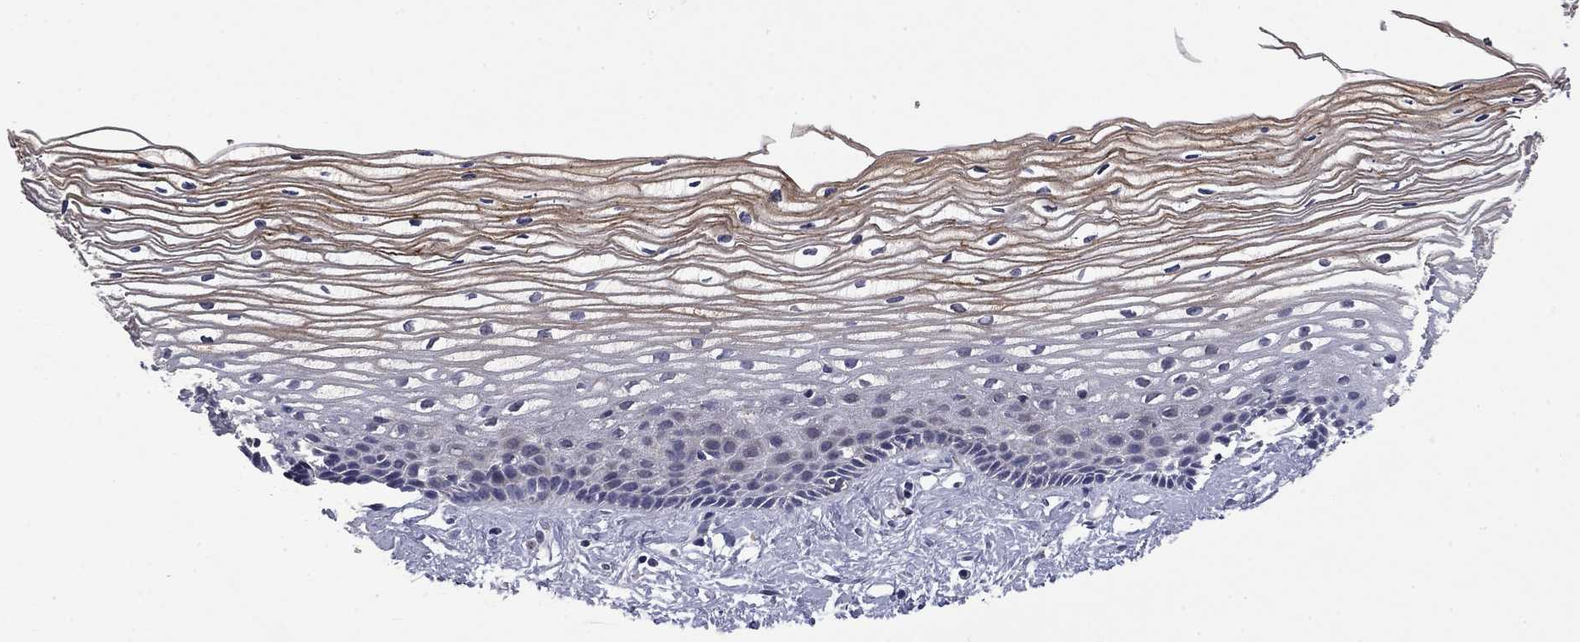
{"staining": {"intensity": "negative", "quantity": "none", "location": "none"}, "tissue": "cervix", "cell_type": "Glandular cells", "image_type": "normal", "snomed": [{"axis": "morphology", "description": "Normal tissue, NOS"}, {"axis": "topography", "description": "Cervix"}], "caption": "The photomicrograph reveals no significant positivity in glandular cells of cervix. (Brightfield microscopy of DAB immunohistochemistry (IHC) at high magnification).", "gene": "CEACAM7", "patient": {"sex": "female", "age": 40}}